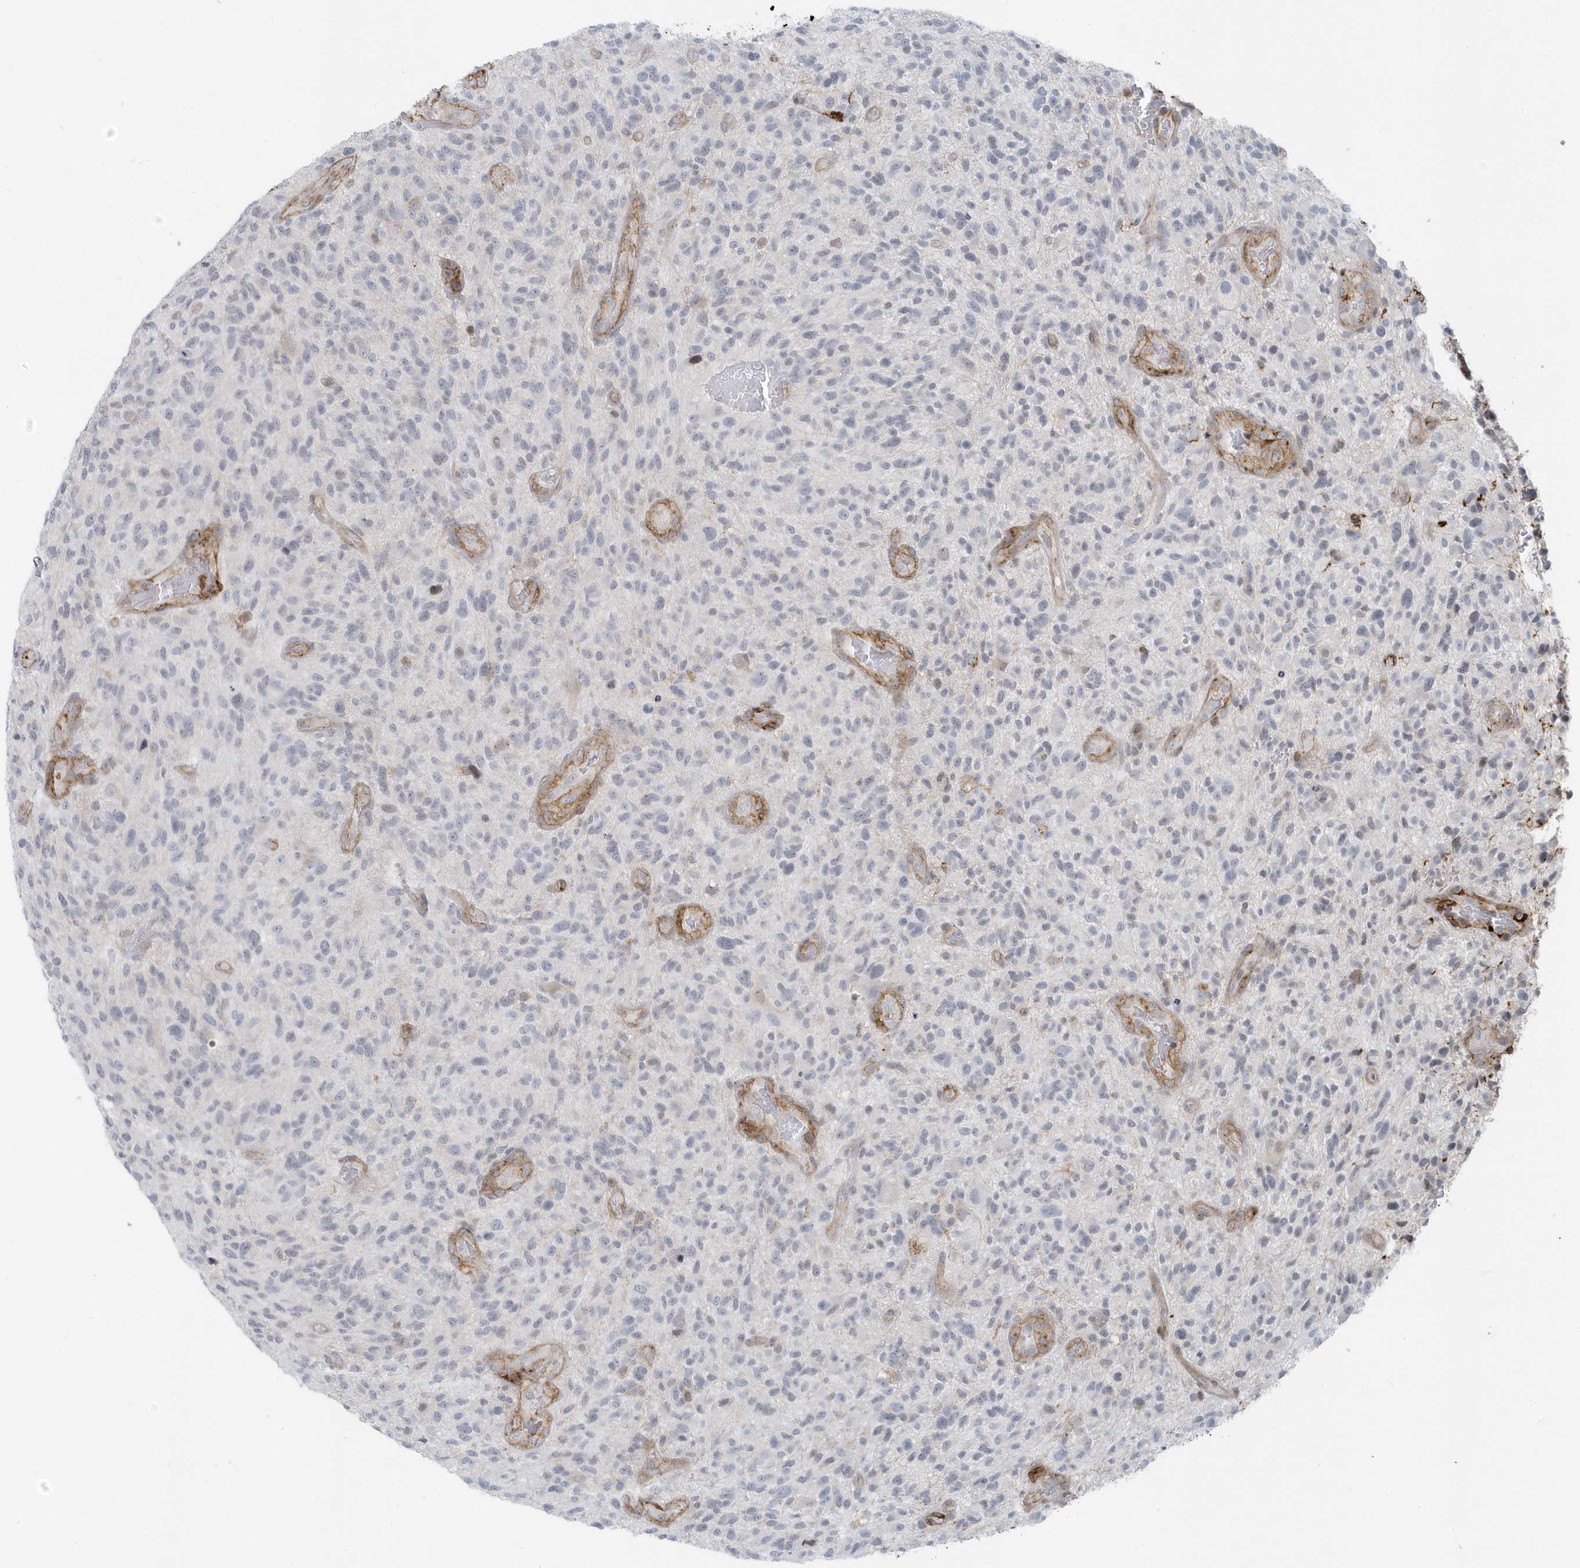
{"staining": {"intensity": "negative", "quantity": "none", "location": "none"}, "tissue": "glioma", "cell_type": "Tumor cells", "image_type": "cancer", "snomed": [{"axis": "morphology", "description": "Glioma, malignant, High grade"}, {"axis": "topography", "description": "Brain"}], "caption": "Protein analysis of malignant high-grade glioma exhibits no significant staining in tumor cells. (DAB (3,3'-diaminobenzidine) immunohistochemistry visualized using brightfield microscopy, high magnification).", "gene": "CACNB2", "patient": {"sex": "male", "age": 47}}